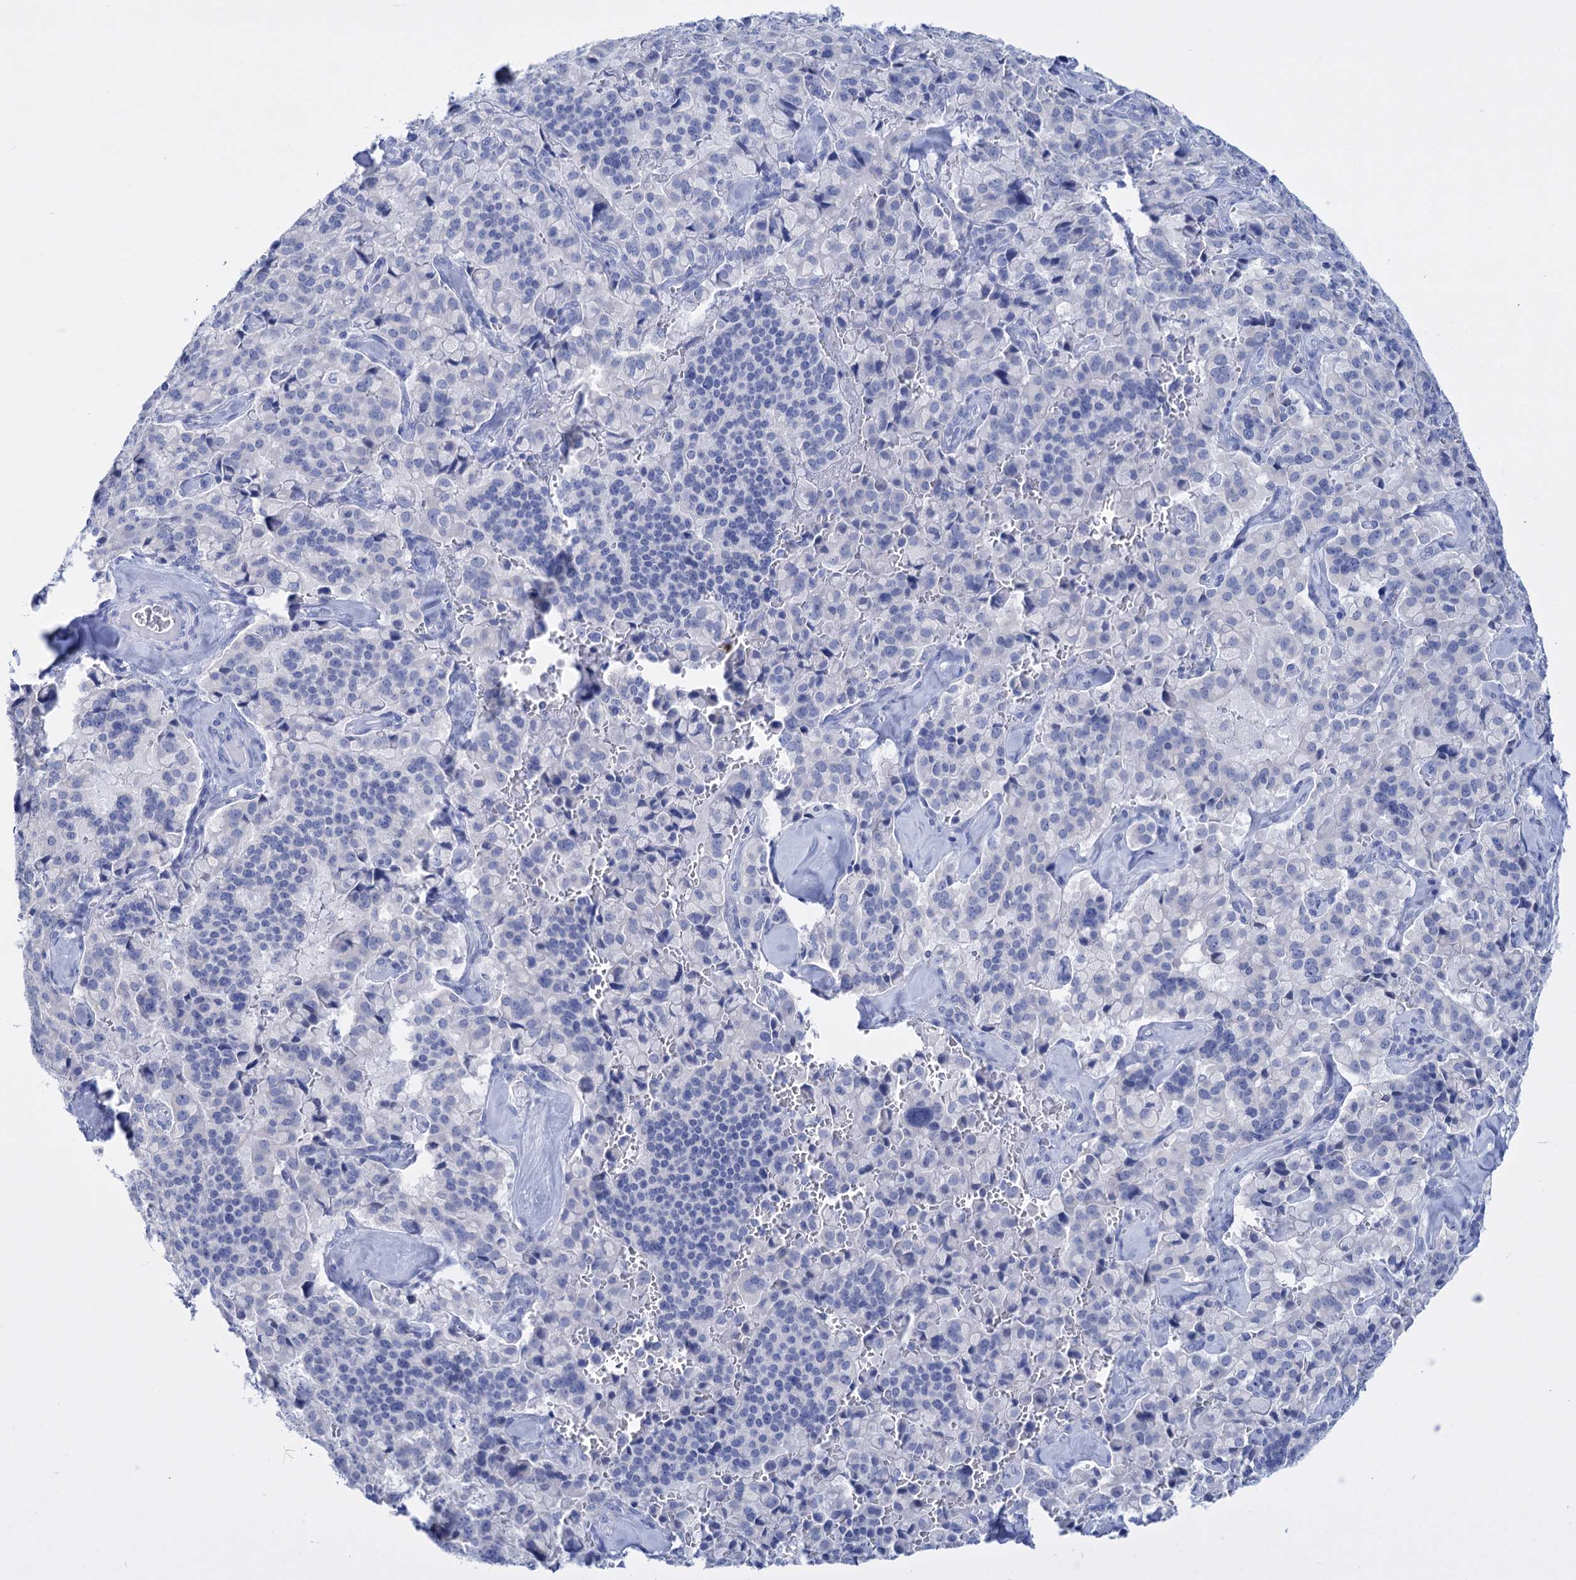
{"staining": {"intensity": "negative", "quantity": "none", "location": "none"}, "tissue": "pancreatic cancer", "cell_type": "Tumor cells", "image_type": "cancer", "snomed": [{"axis": "morphology", "description": "Adenocarcinoma, NOS"}, {"axis": "topography", "description": "Pancreas"}], "caption": "Immunohistochemistry (IHC) histopathology image of neoplastic tissue: adenocarcinoma (pancreatic) stained with DAB displays no significant protein staining in tumor cells.", "gene": "FBXW12", "patient": {"sex": "male", "age": 65}}